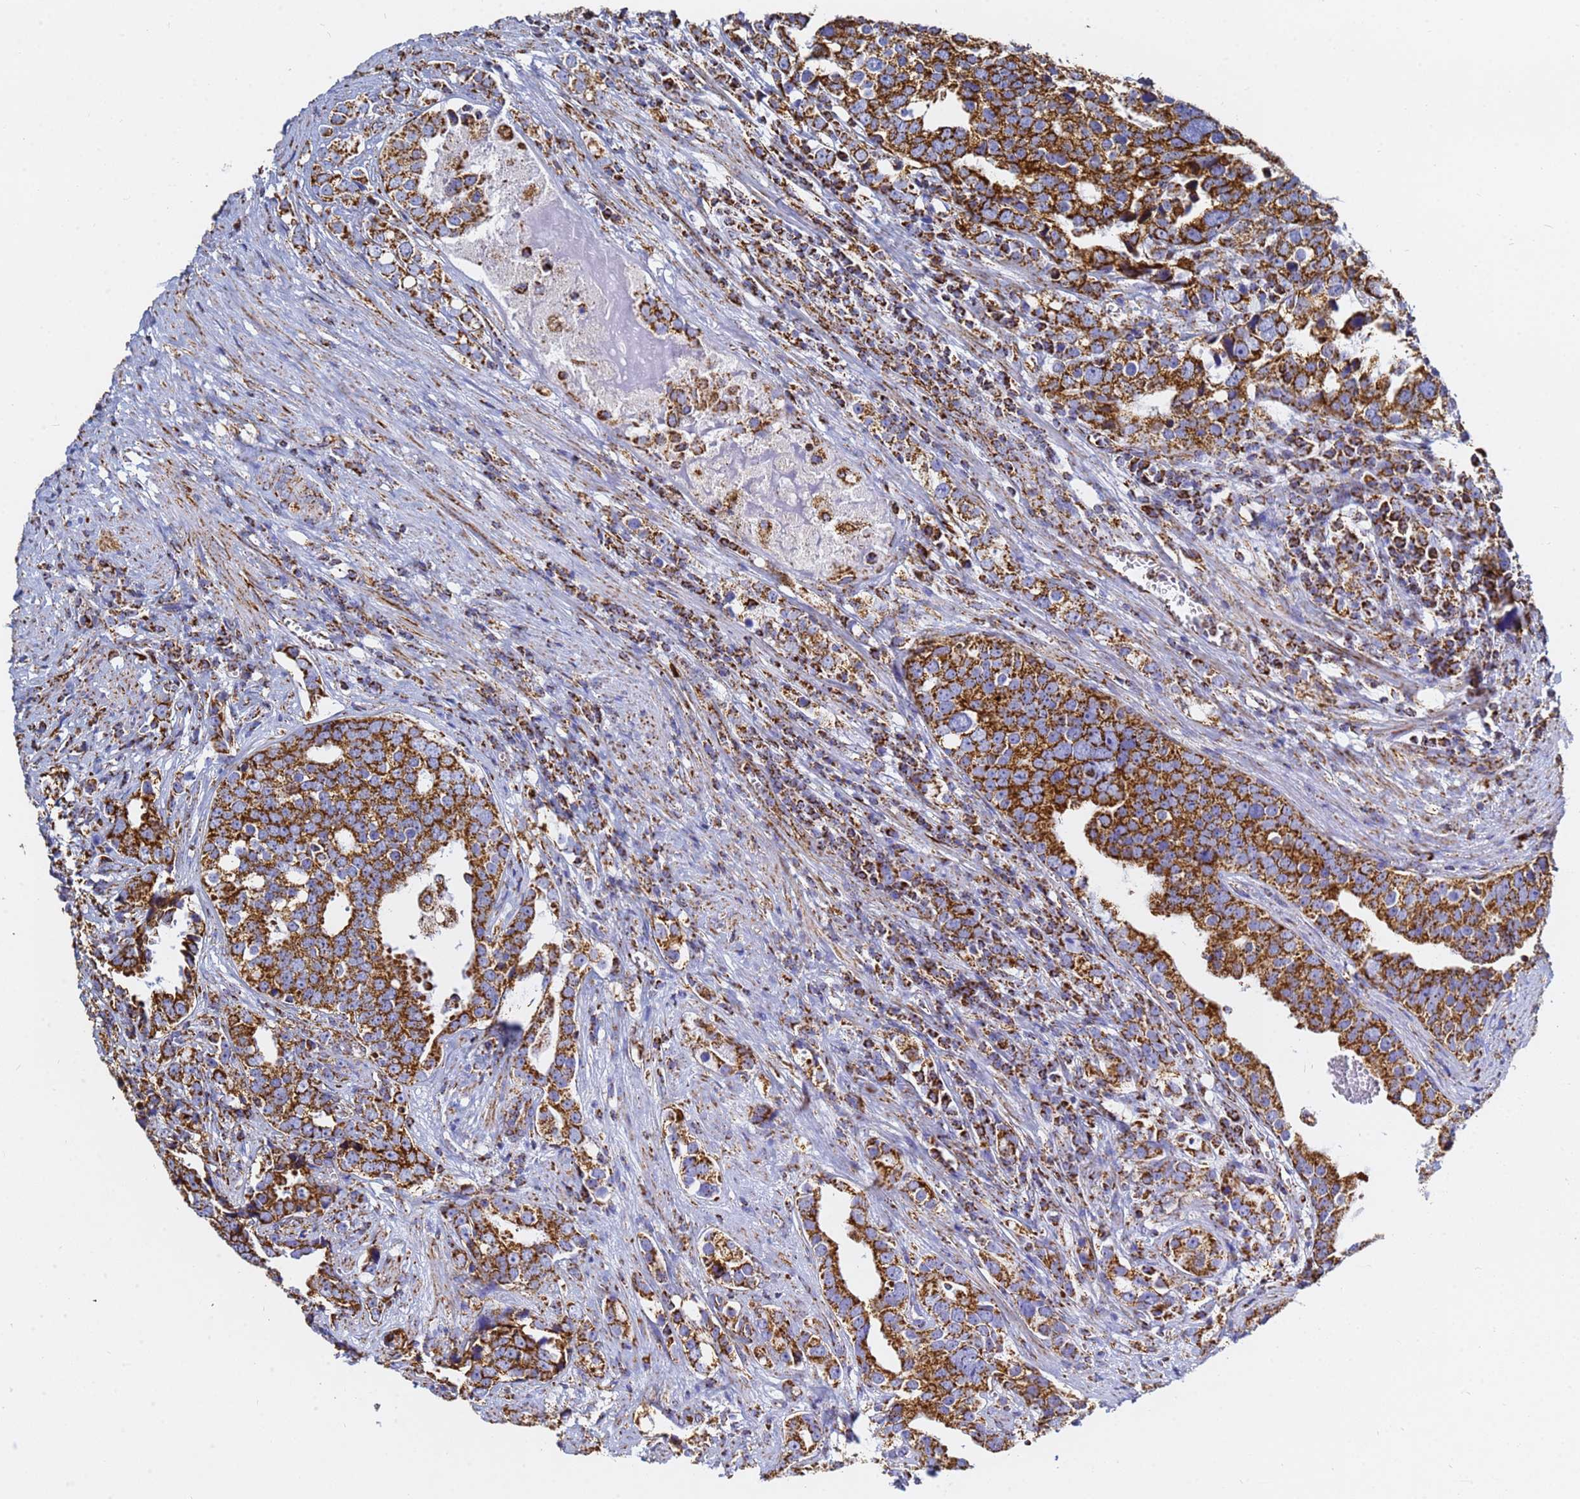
{"staining": {"intensity": "strong", "quantity": ">75%", "location": "cytoplasmic/membranous"}, "tissue": "prostate cancer", "cell_type": "Tumor cells", "image_type": "cancer", "snomed": [{"axis": "morphology", "description": "Adenocarcinoma, High grade"}, {"axis": "topography", "description": "Prostate"}], "caption": "Strong cytoplasmic/membranous protein positivity is seen in about >75% of tumor cells in prostate cancer (high-grade adenocarcinoma).", "gene": "PHB2", "patient": {"sex": "male", "age": 71}}